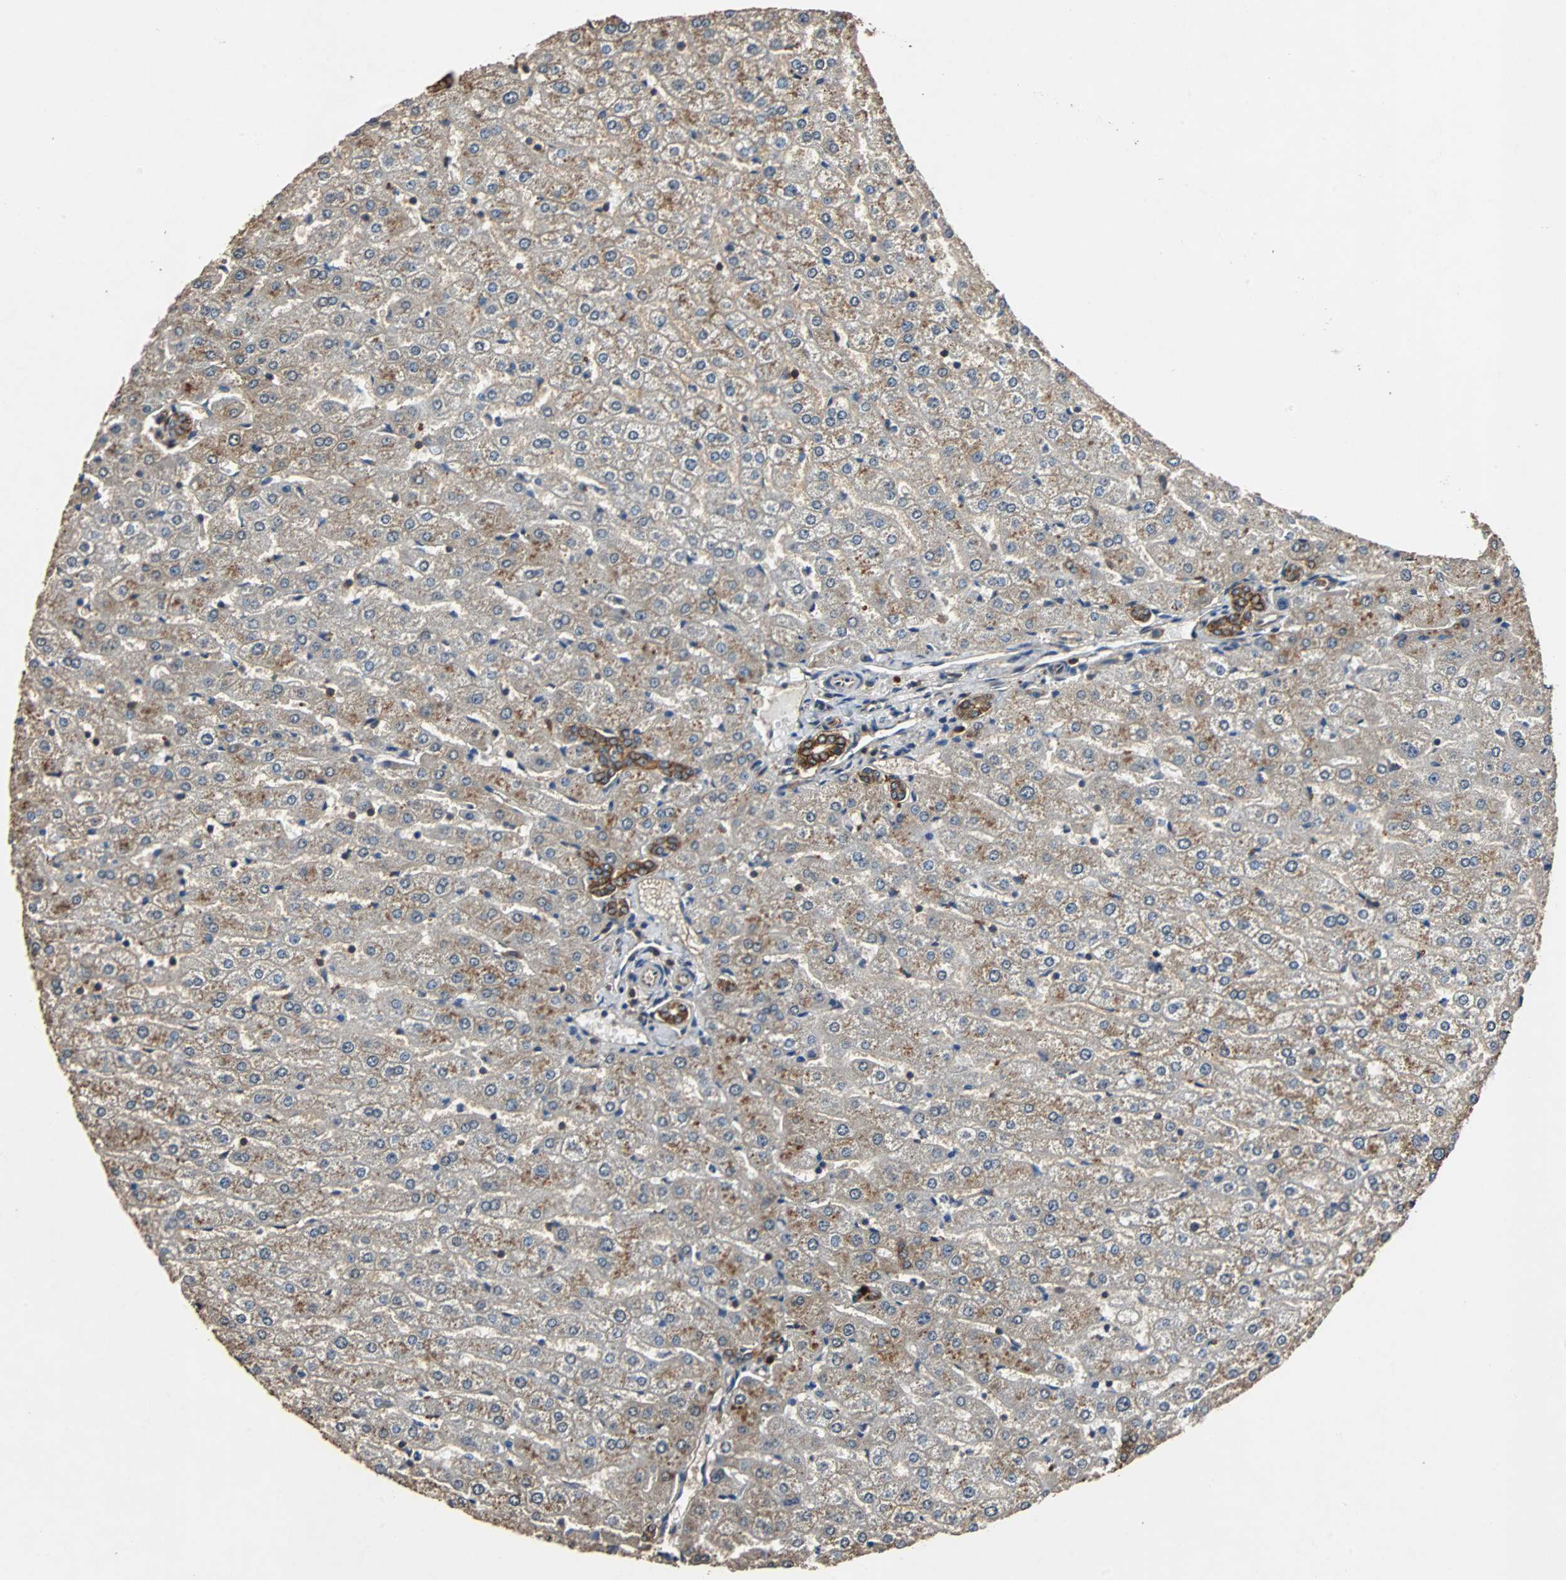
{"staining": {"intensity": "strong", "quantity": ">75%", "location": "cytoplasmic/membranous"}, "tissue": "liver", "cell_type": "Cholangiocytes", "image_type": "normal", "snomed": [{"axis": "morphology", "description": "Normal tissue, NOS"}, {"axis": "morphology", "description": "Fibrosis, NOS"}, {"axis": "topography", "description": "Liver"}], "caption": "Liver stained with DAB (3,3'-diaminobenzidine) immunohistochemistry displays high levels of strong cytoplasmic/membranous positivity in about >75% of cholangiocytes.", "gene": "NDRG1", "patient": {"sex": "female", "age": 29}}